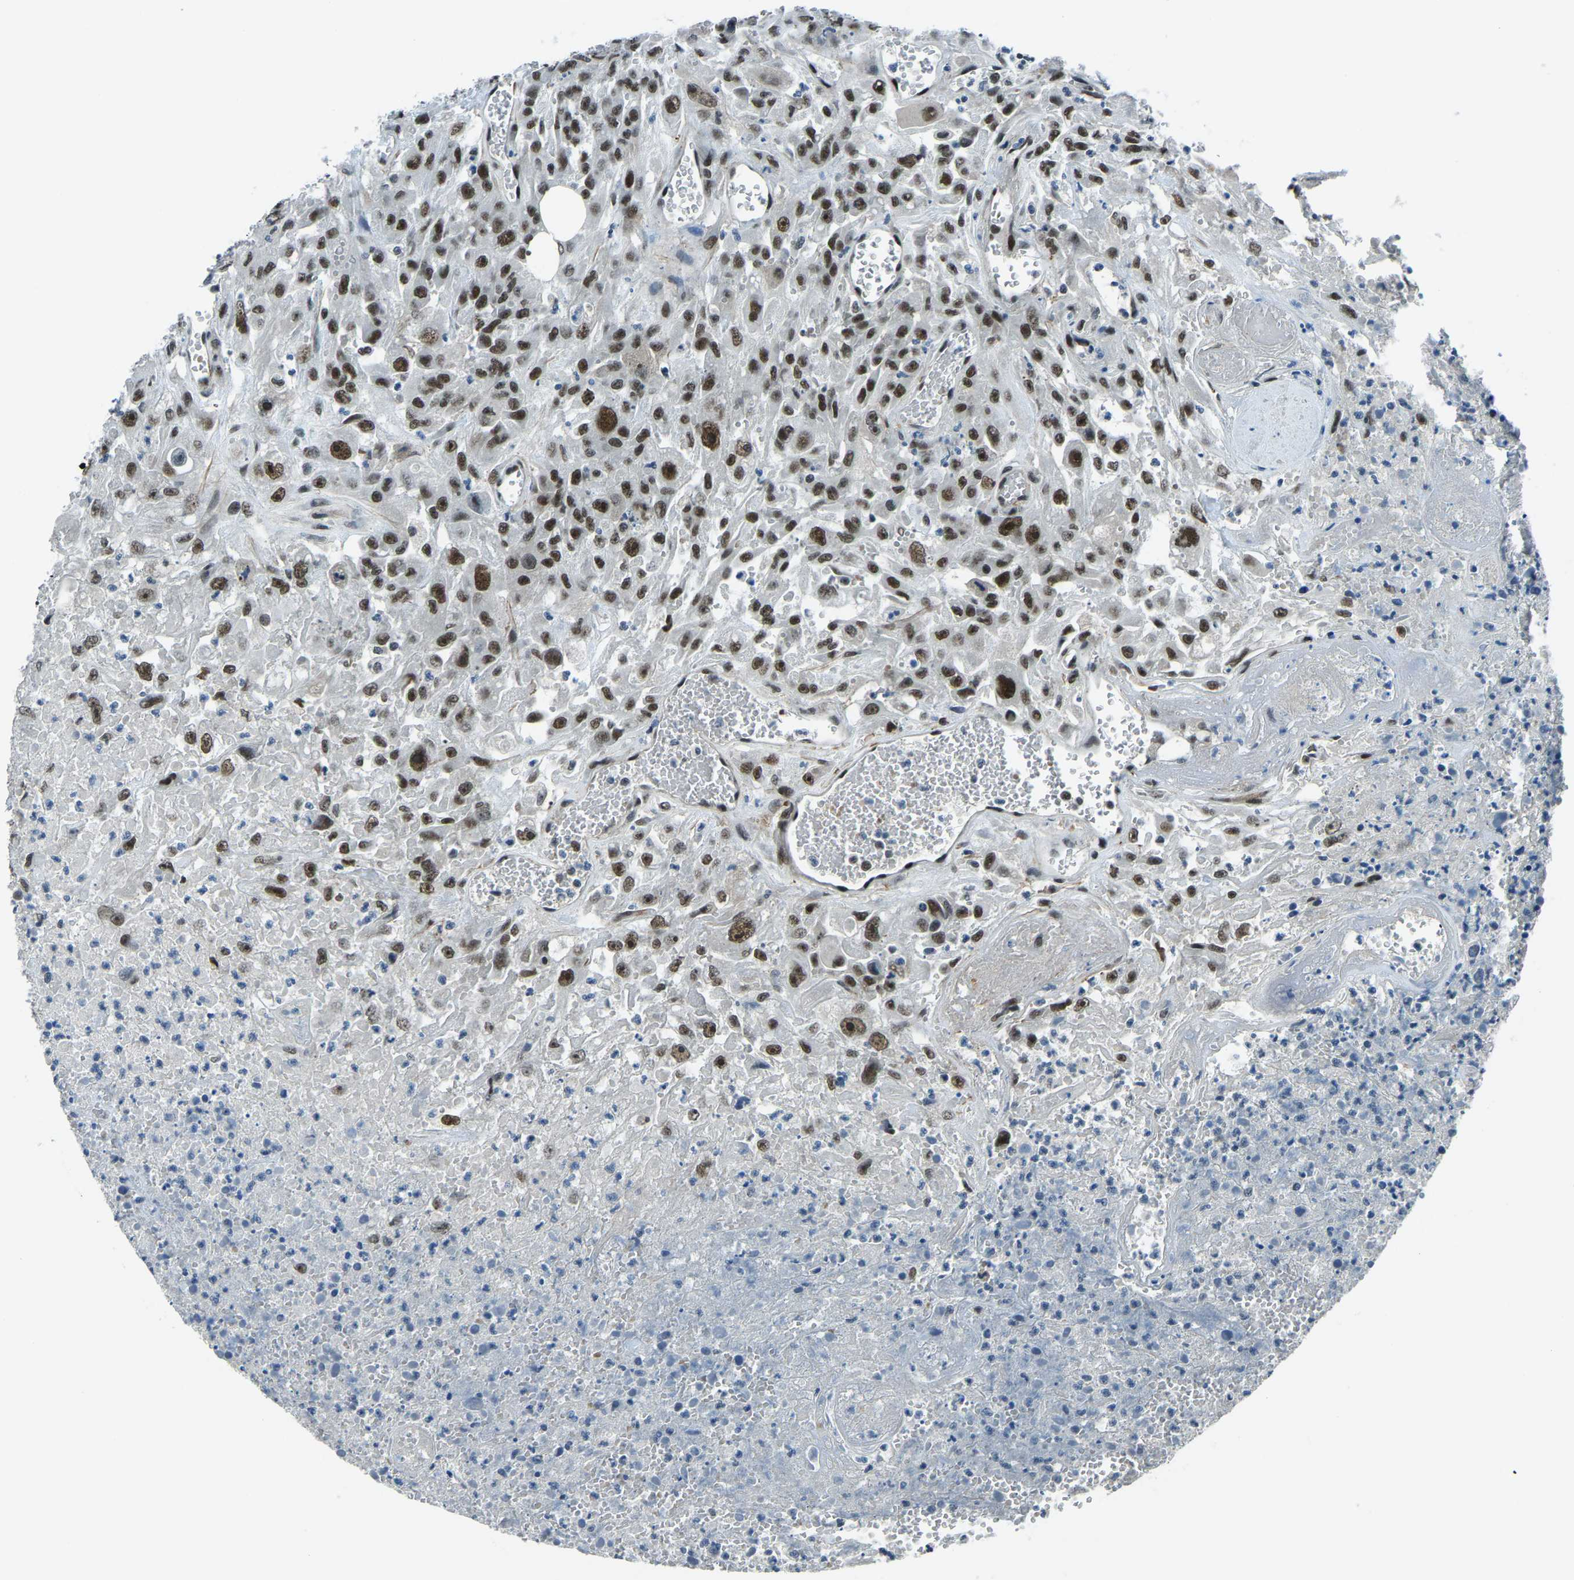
{"staining": {"intensity": "strong", "quantity": ">75%", "location": "nuclear"}, "tissue": "urothelial cancer", "cell_type": "Tumor cells", "image_type": "cancer", "snomed": [{"axis": "morphology", "description": "Urothelial carcinoma, High grade"}, {"axis": "topography", "description": "Urinary bladder"}], "caption": "Human high-grade urothelial carcinoma stained with a protein marker displays strong staining in tumor cells.", "gene": "PRCC", "patient": {"sex": "male", "age": 46}}